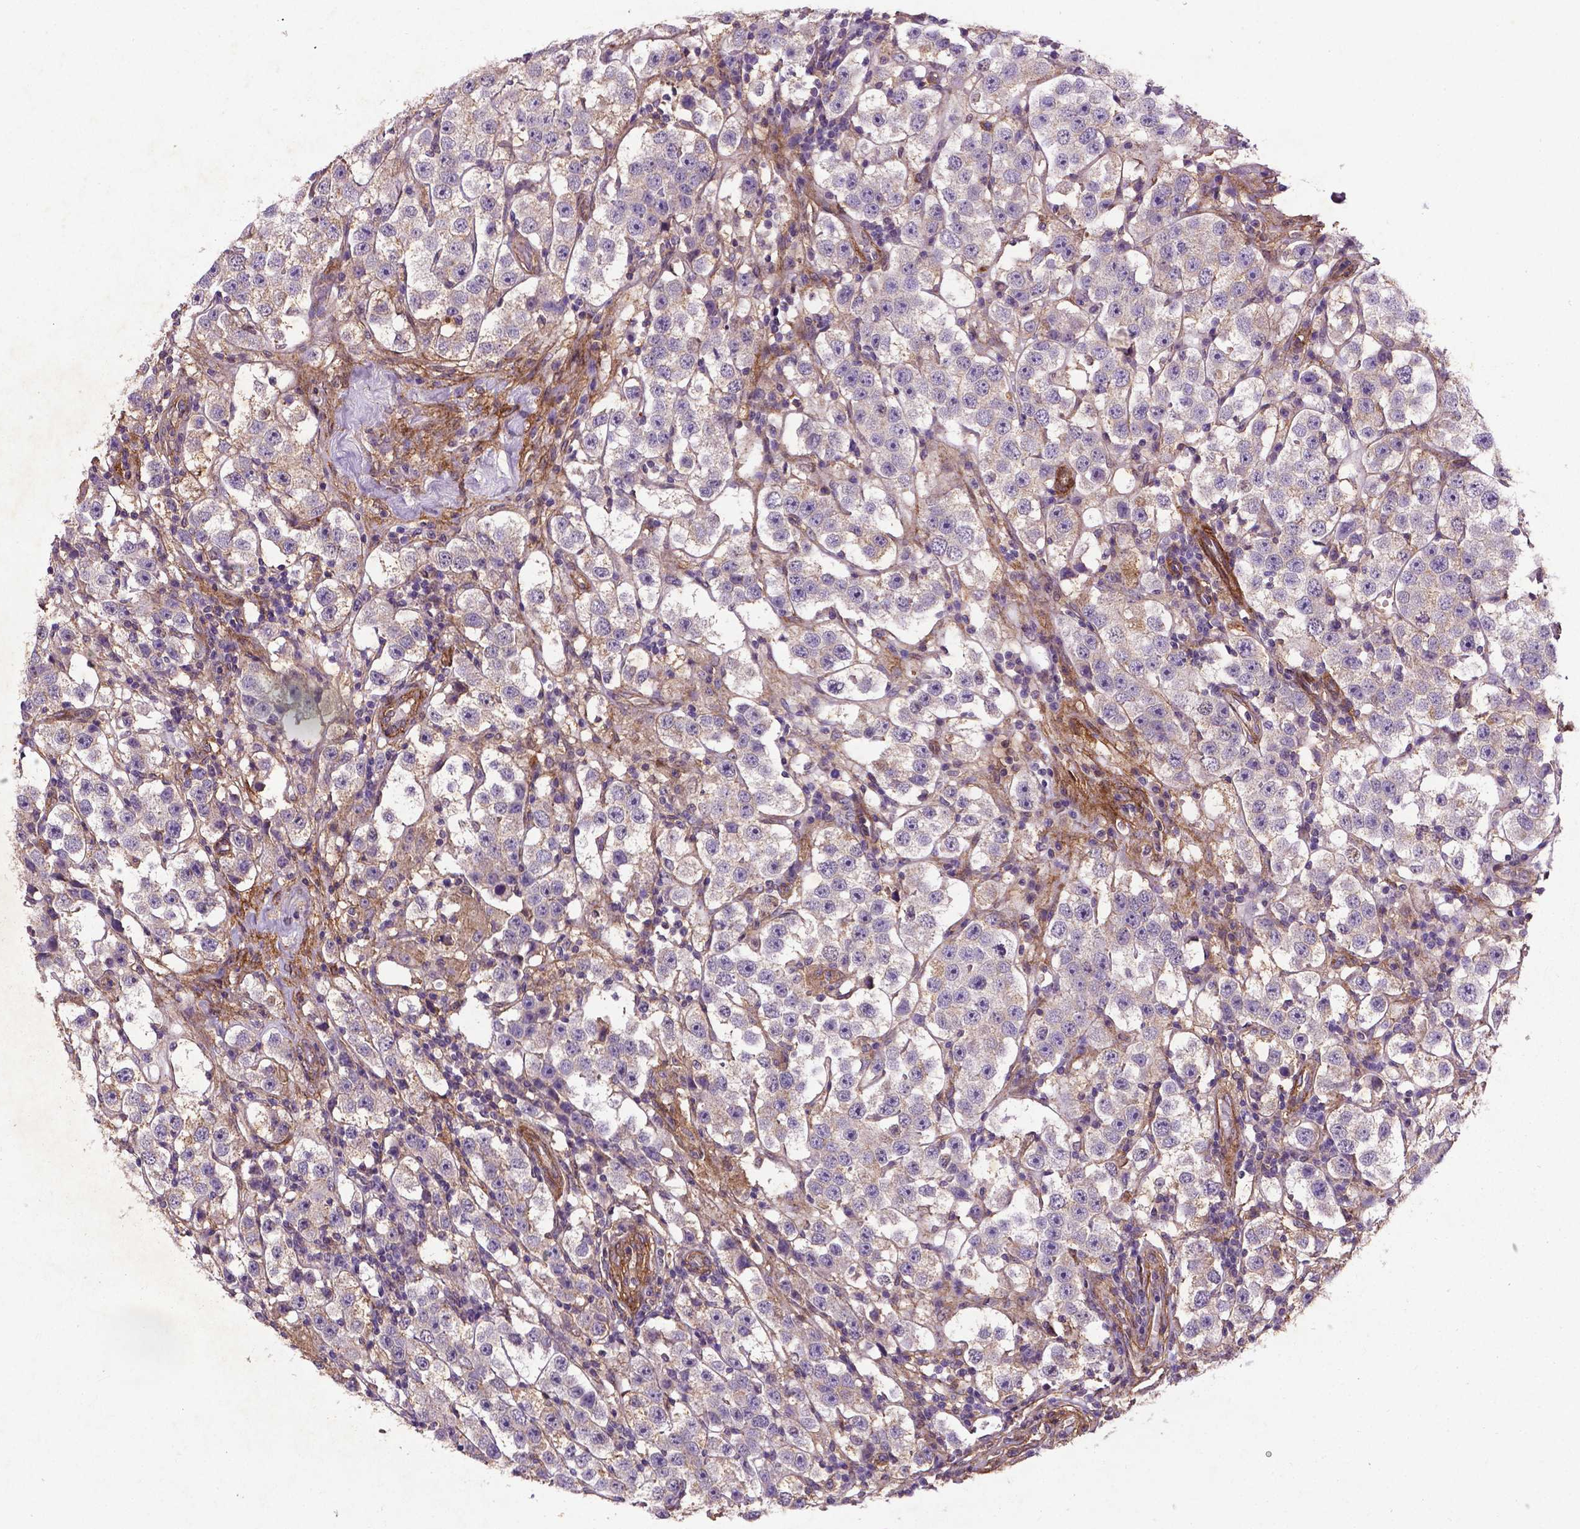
{"staining": {"intensity": "weak", "quantity": "<25%", "location": "cytoplasmic/membranous"}, "tissue": "testis cancer", "cell_type": "Tumor cells", "image_type": "cancer", "snomed": [{"axis": "morphology", "description": "Seminoma, NOS"}, {"axis": "topography", "description": "Testis"}], "caption": "An immunohistochemistry (IHC) image of testis cancer (seminoma) is shown. There is no staining in tumor cells of testis cancer (seminoma).", "gene": "RRAS", "patient": {"sex": "male", "age": 37}}